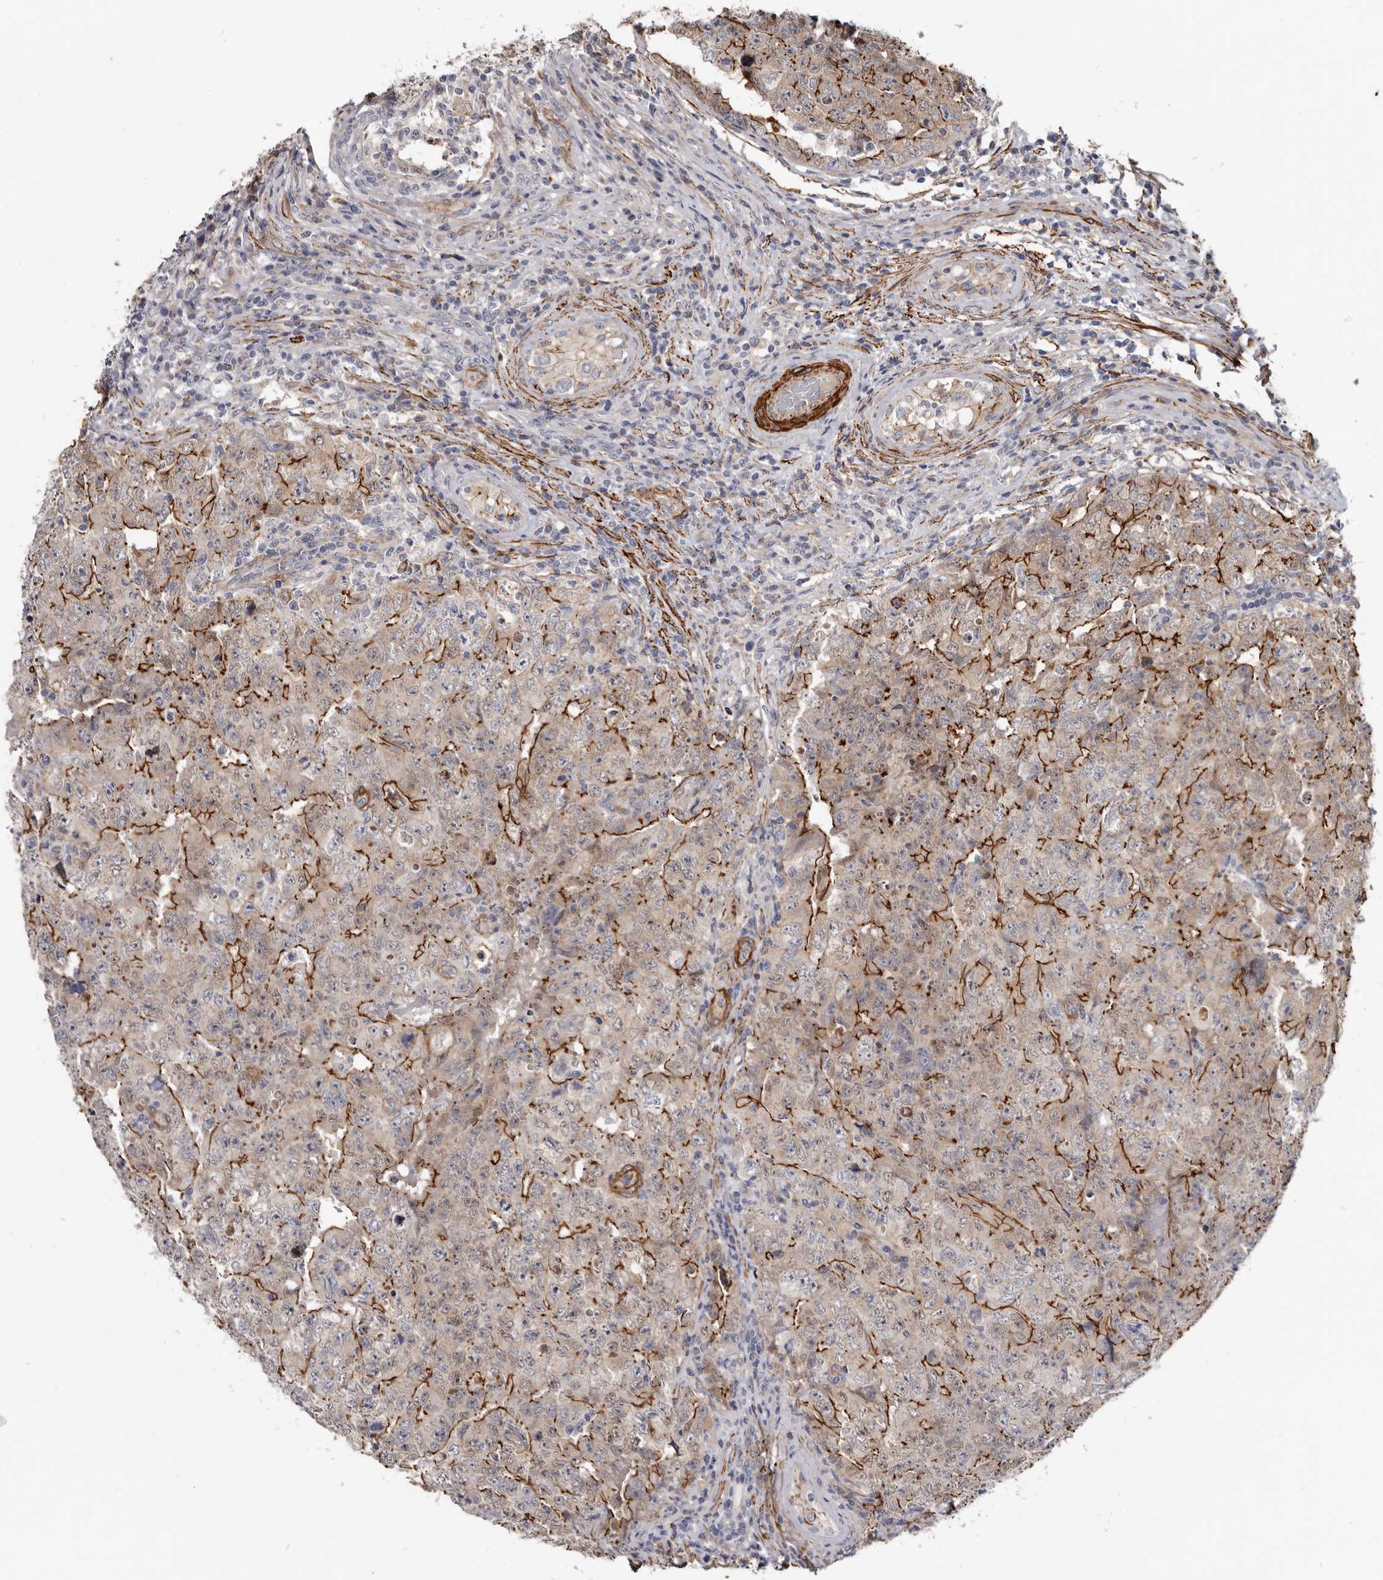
{"staining": {"intensity": "strong", "quantity": "25%-75%", "location": "cytoplasmic/membranous"}, "tissue": "testis cancer", "cell_type": "Tumor cells", "image_type": "cancer", "snomed": [{"axis": "morphology", "description": "Carcinoma, Embryonal, NOS"}, {"axis": "topography", "description": "Testis"}], "caption": "IHC image of neoplastic tissue: testis cancer (embryonal carcinoma) stained using immunohistochemistry reveals high levels of strong protein expression localized specifically in the cytoplasmic/membranous of tumor cells, appearing as a cytoplasmic/membranous brown color.", "gene": "CGN", "patient": {"sex": "male", "age": 26}}